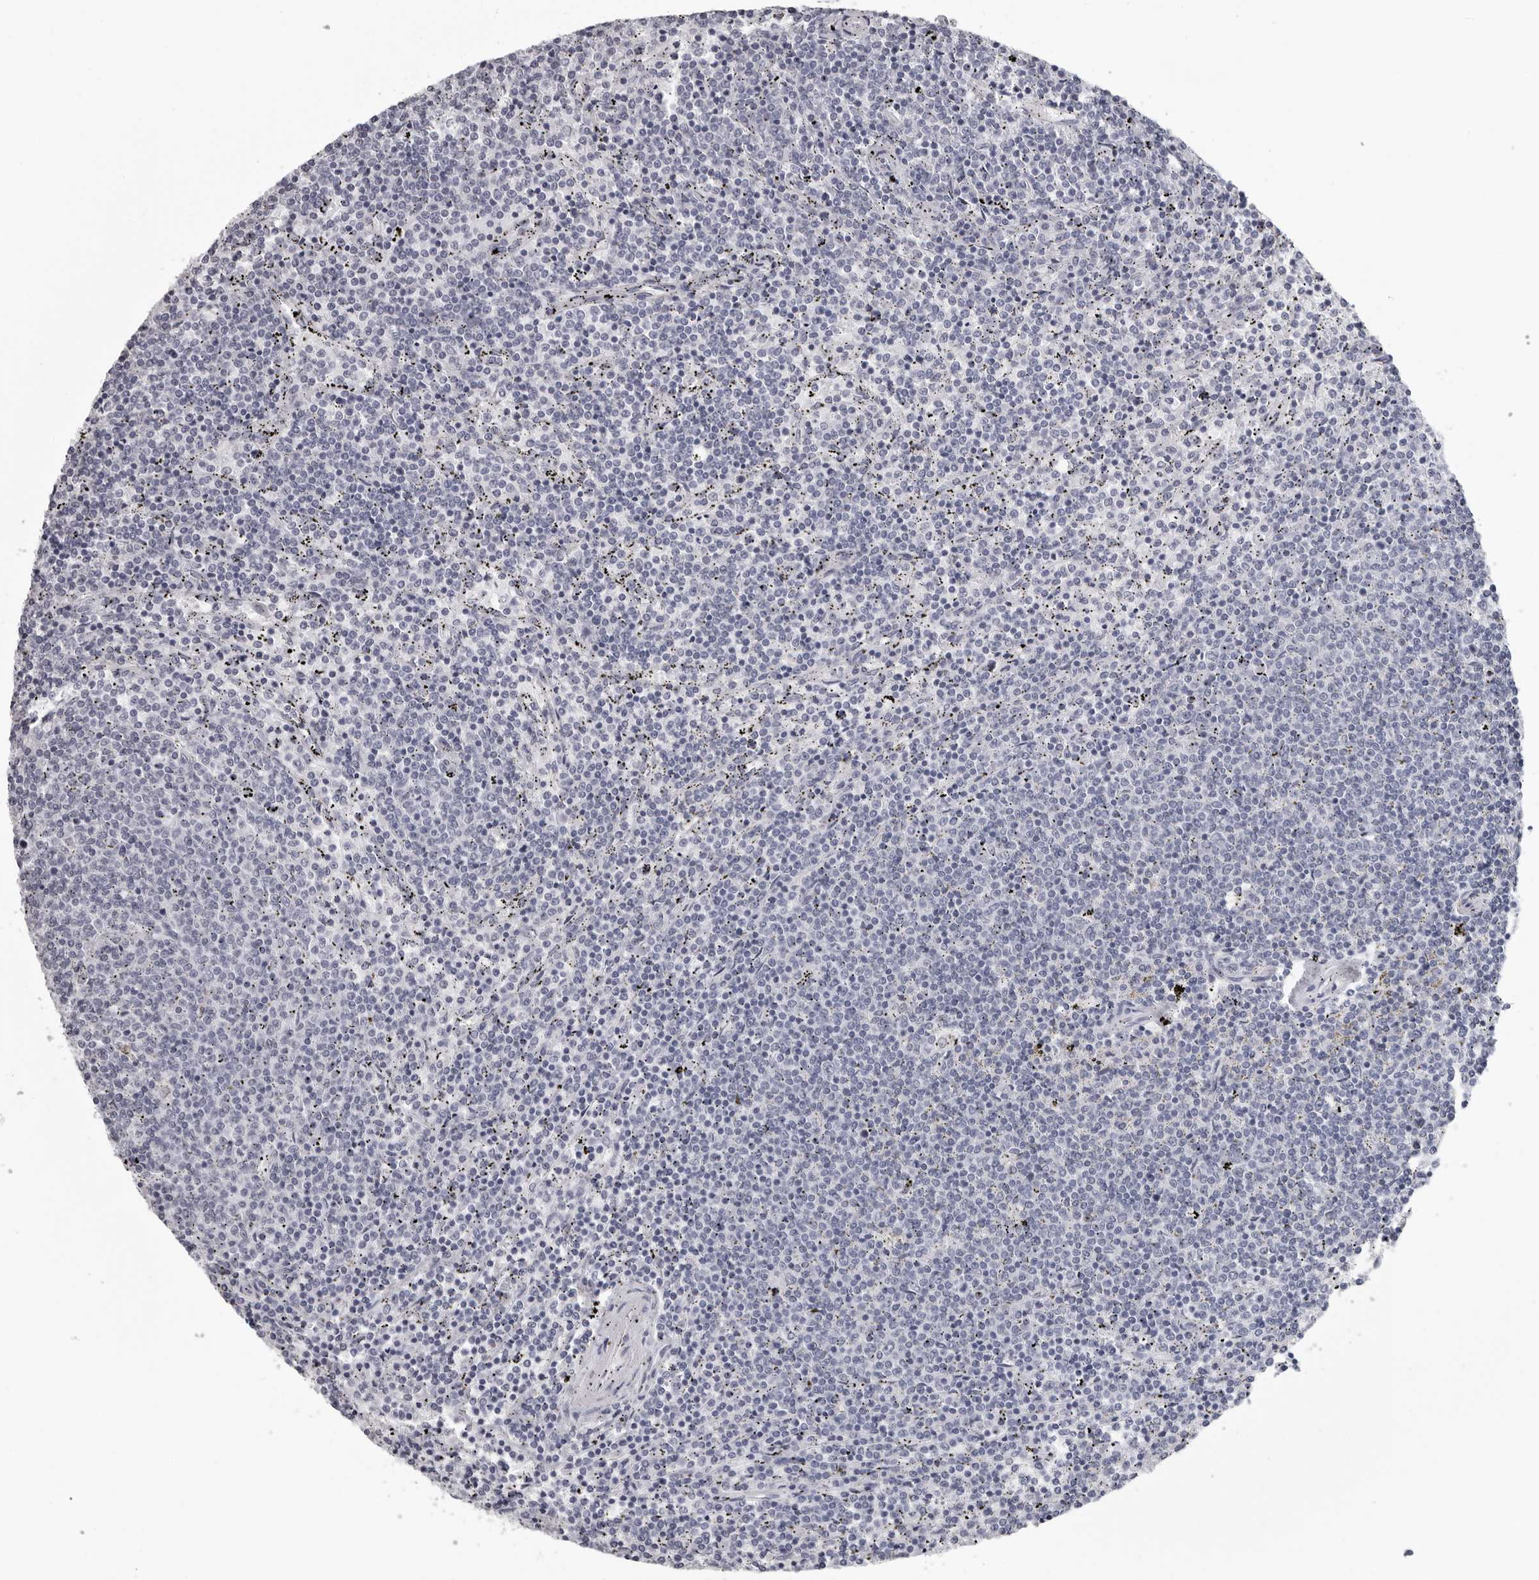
{"staining": {"intensity": "negative", "quantity": "none", "location": "none"}, "tissue": "lymphoma", "cell_type": "Tumor cells", "image_type": "cancer", "snomed": [{"axis": "morphology", "description": "Malignant lymphoma, non-Hodgkin's type, Low grade"}, {"axis": "topography", "description": "Spleen"}], "caption": "A photomicrograph of lymphoma stained for a protein displays no brown staining in tumor cells. (Stains: DAB (3,3'-diaminobenzidine) IHC with hematoxylin counter stain, Microscopy: brightfield microscopy at high magnification).", "gene": "OPLAH", "patient": {"sex": "female", "age": 50}}